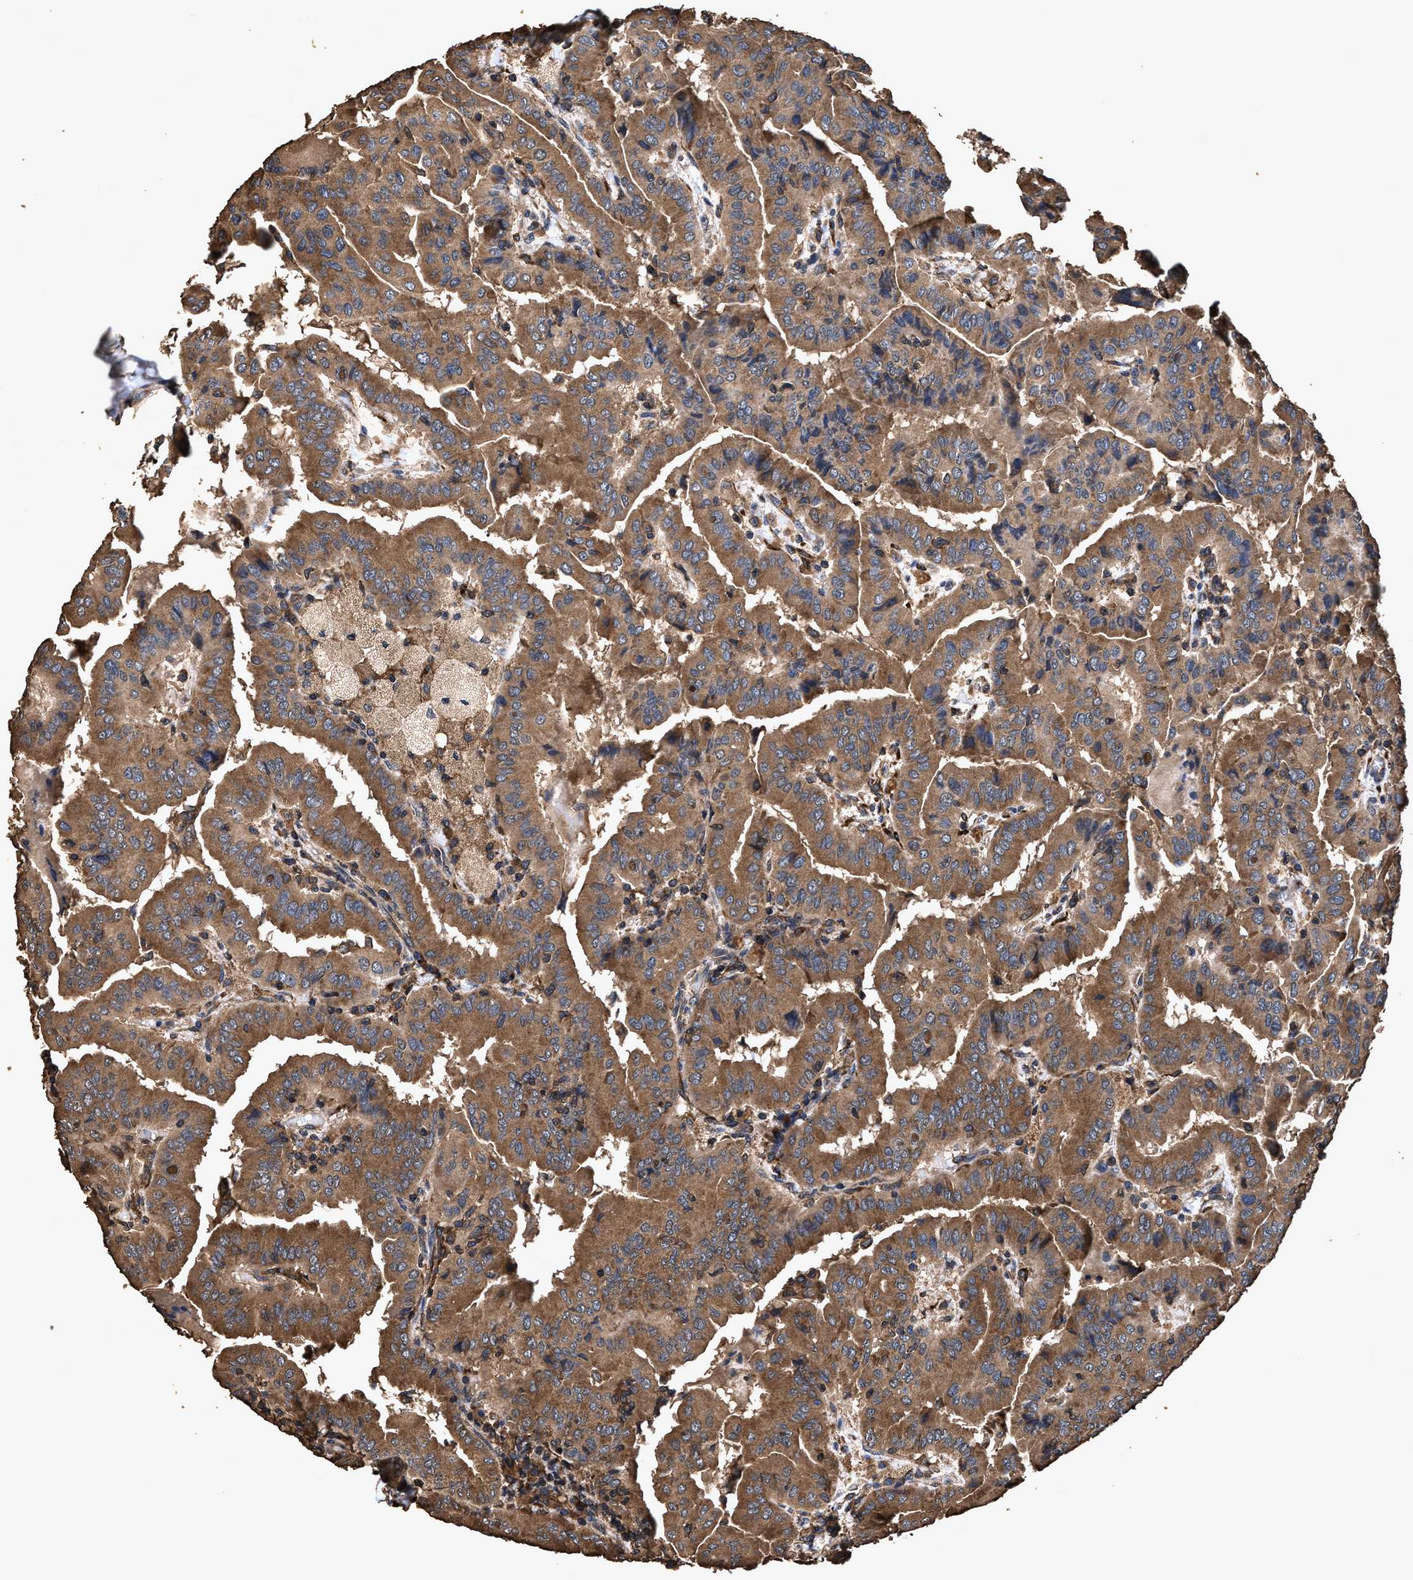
{"staining": {"intensity": "moderate", "quantity": ">75%", "location": "cytoplasmic/membranous"}, "tissue": "thyroid cancer", "cell_type": "Tumor cells", "image_type": "cancer", "snomed": [{"axis": "morphology", "description": "Papillary adenocarcinoma, NOS"}, {"axis": "topography", "description": "Thyroid gland"}], "caption": "Moderate cytoplasmic/membranous positivity is appreciated in approximately >75% of tumor cells in thyroid cancer. (DAB IHC with brightfield microscopy, high magnification).", "gene": "ZMYND19", "patient": {"sex": "male", "age": 33}}